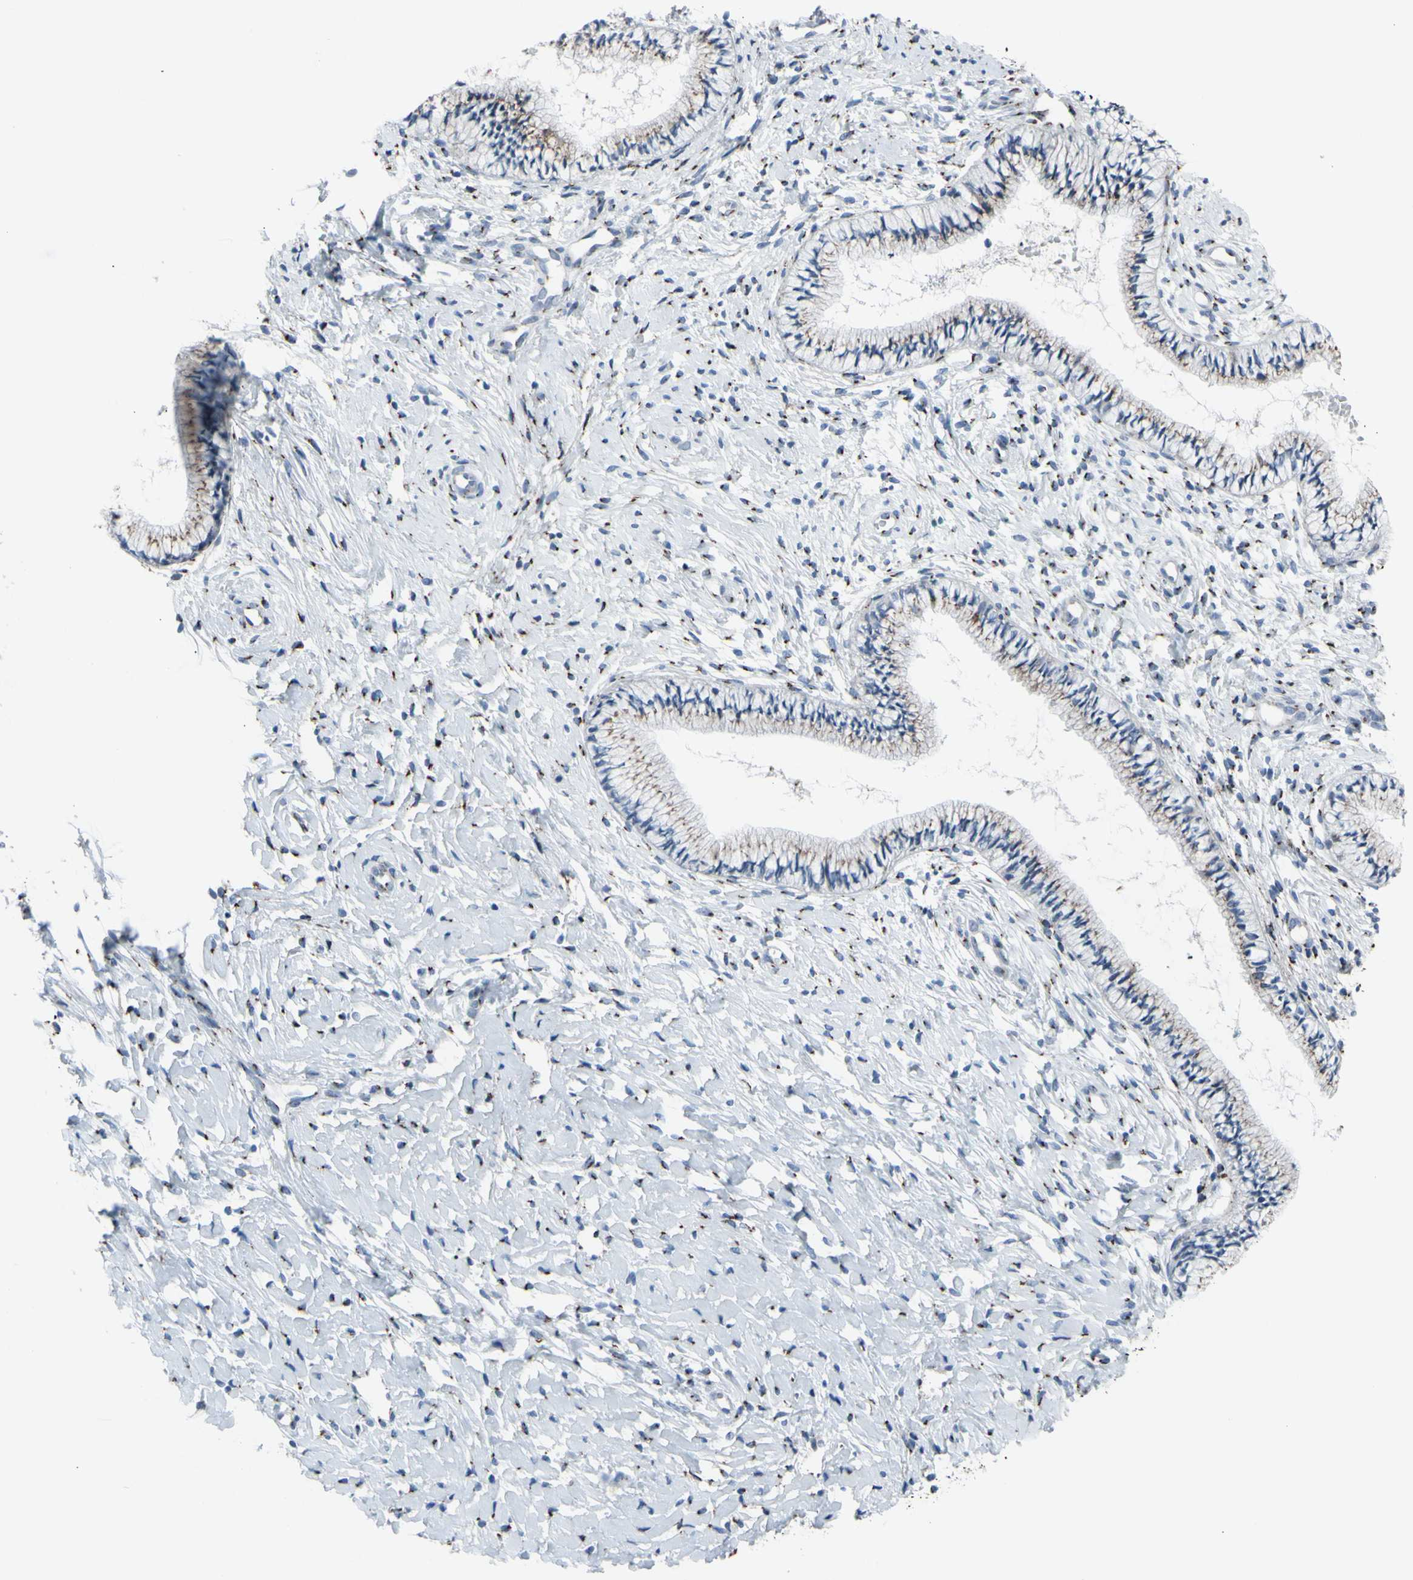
{"staining": {"intensity": "moderate", "quantity": "25%-75%", "location": "cytoplasmic/membranous"}, "tissue": "cervix", "cell_type": "Glandular cells", "image_type": "normal", "snomed": [{"axis": "morphology", "description": "Normal tissue, NOS"}, {"axis": "topography", "description": "Cervix"}], "caption": "DAB immunohistochemical staining of normal cervix reveals moderate cytoplasmic/membranous protein expression in approximately 25%-75% of glandular cells. (IHC, brightfield microscopy, high magnification).", "gene": "GLG1", "patient": {"sex": "female", "age": 46}}